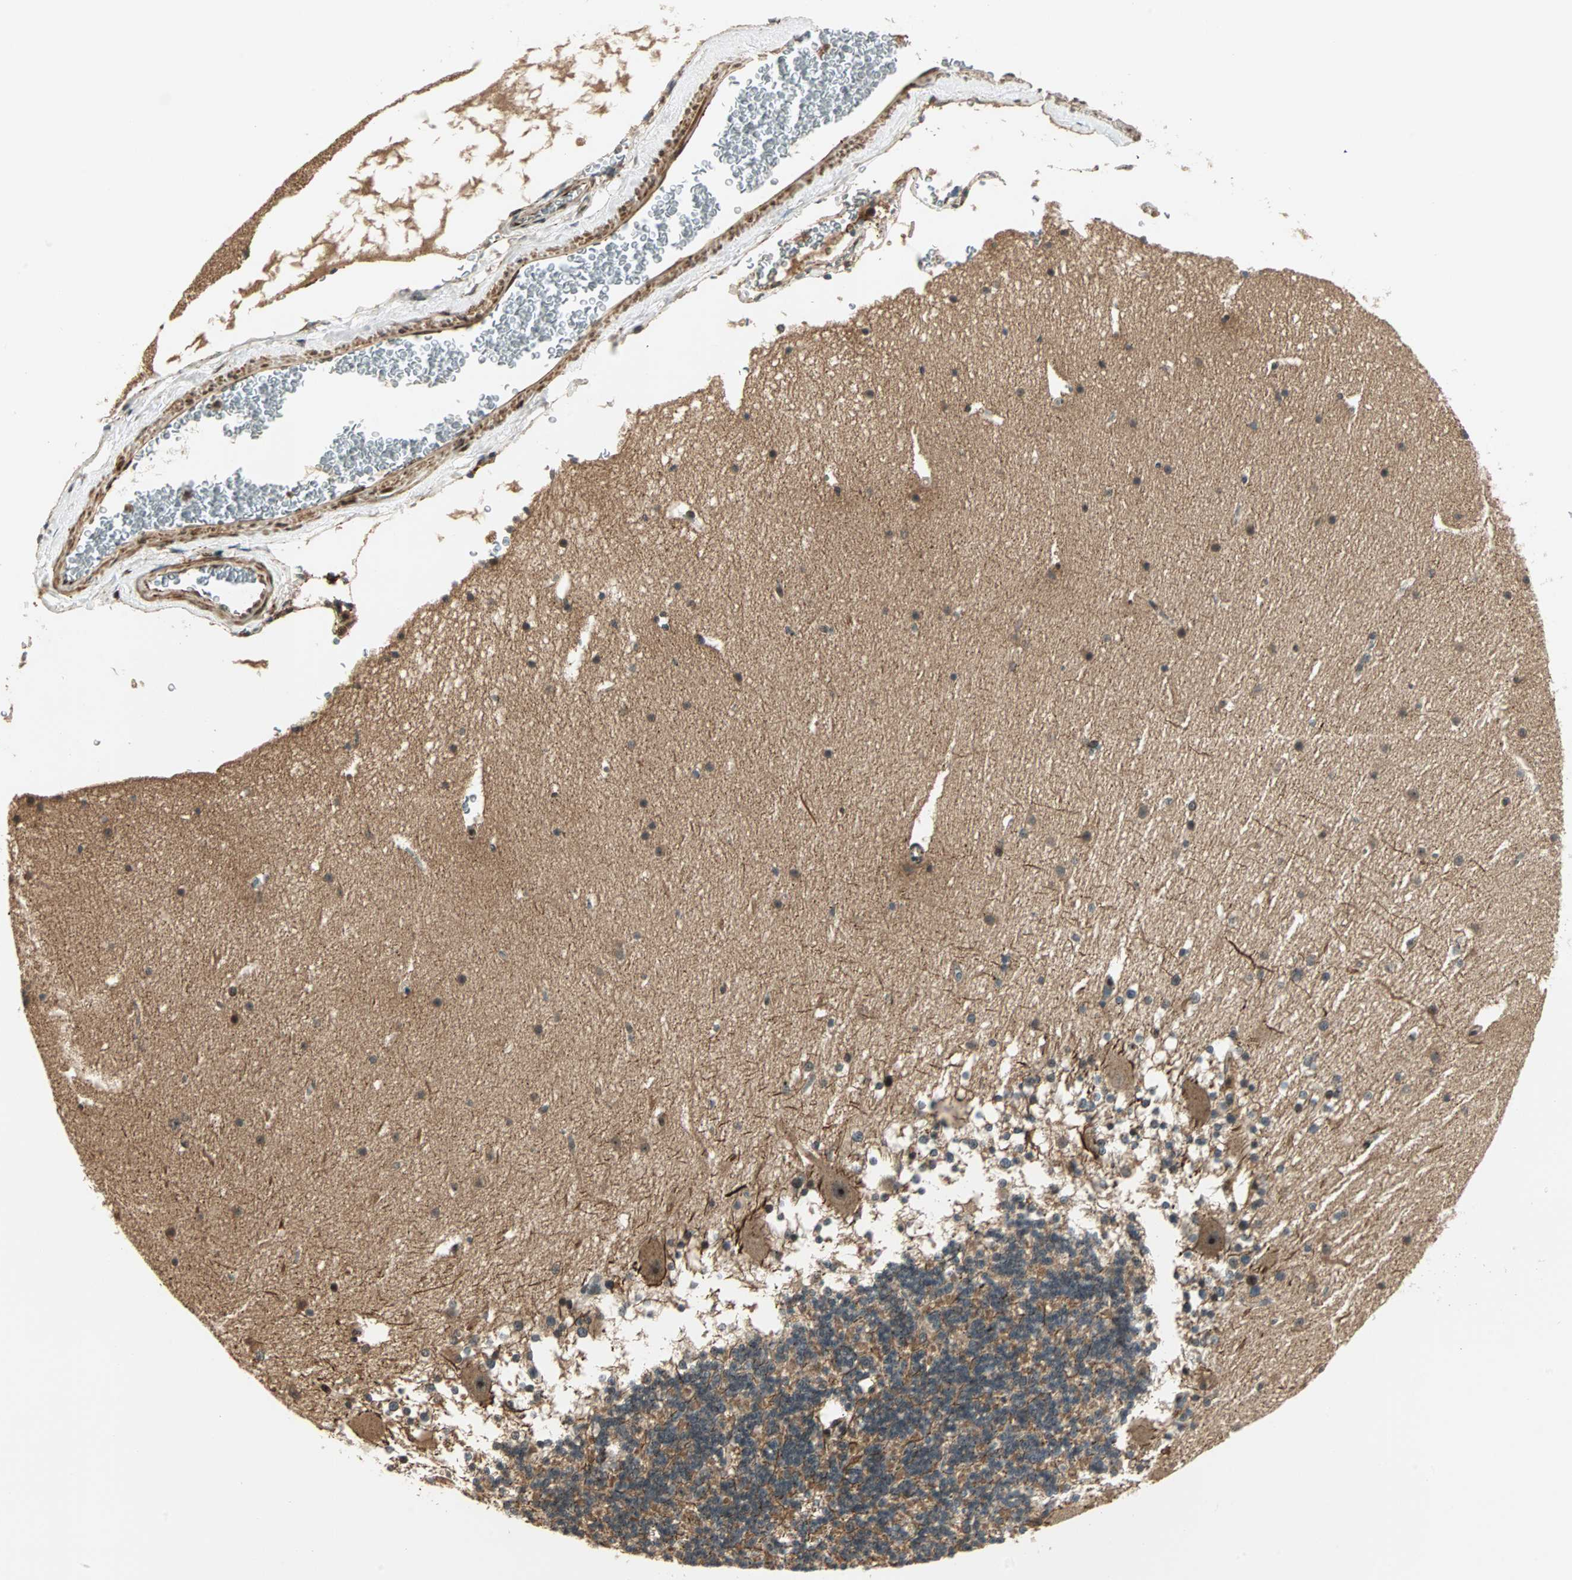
{"staining": {"intensity": "moderate", "quantity": ">75%", "location": "cytoplasmic/membranous"}, "tissue": "cerebellum", "cell_type": "Cells in granular layer", "image_type": "normal", "snomed": [{"axis": "morphology", "description": "Normal tissue, NOS"}, {"axis": "topography", "description": "Cerebellum"}], "caption": "Moderate cytoplasmic/membranous expression is appreciated in about >75% of cells in granular layer in benign cerebellum.", "gene": "ZBED9", "patient": {"sex": "female", "age": 19}}